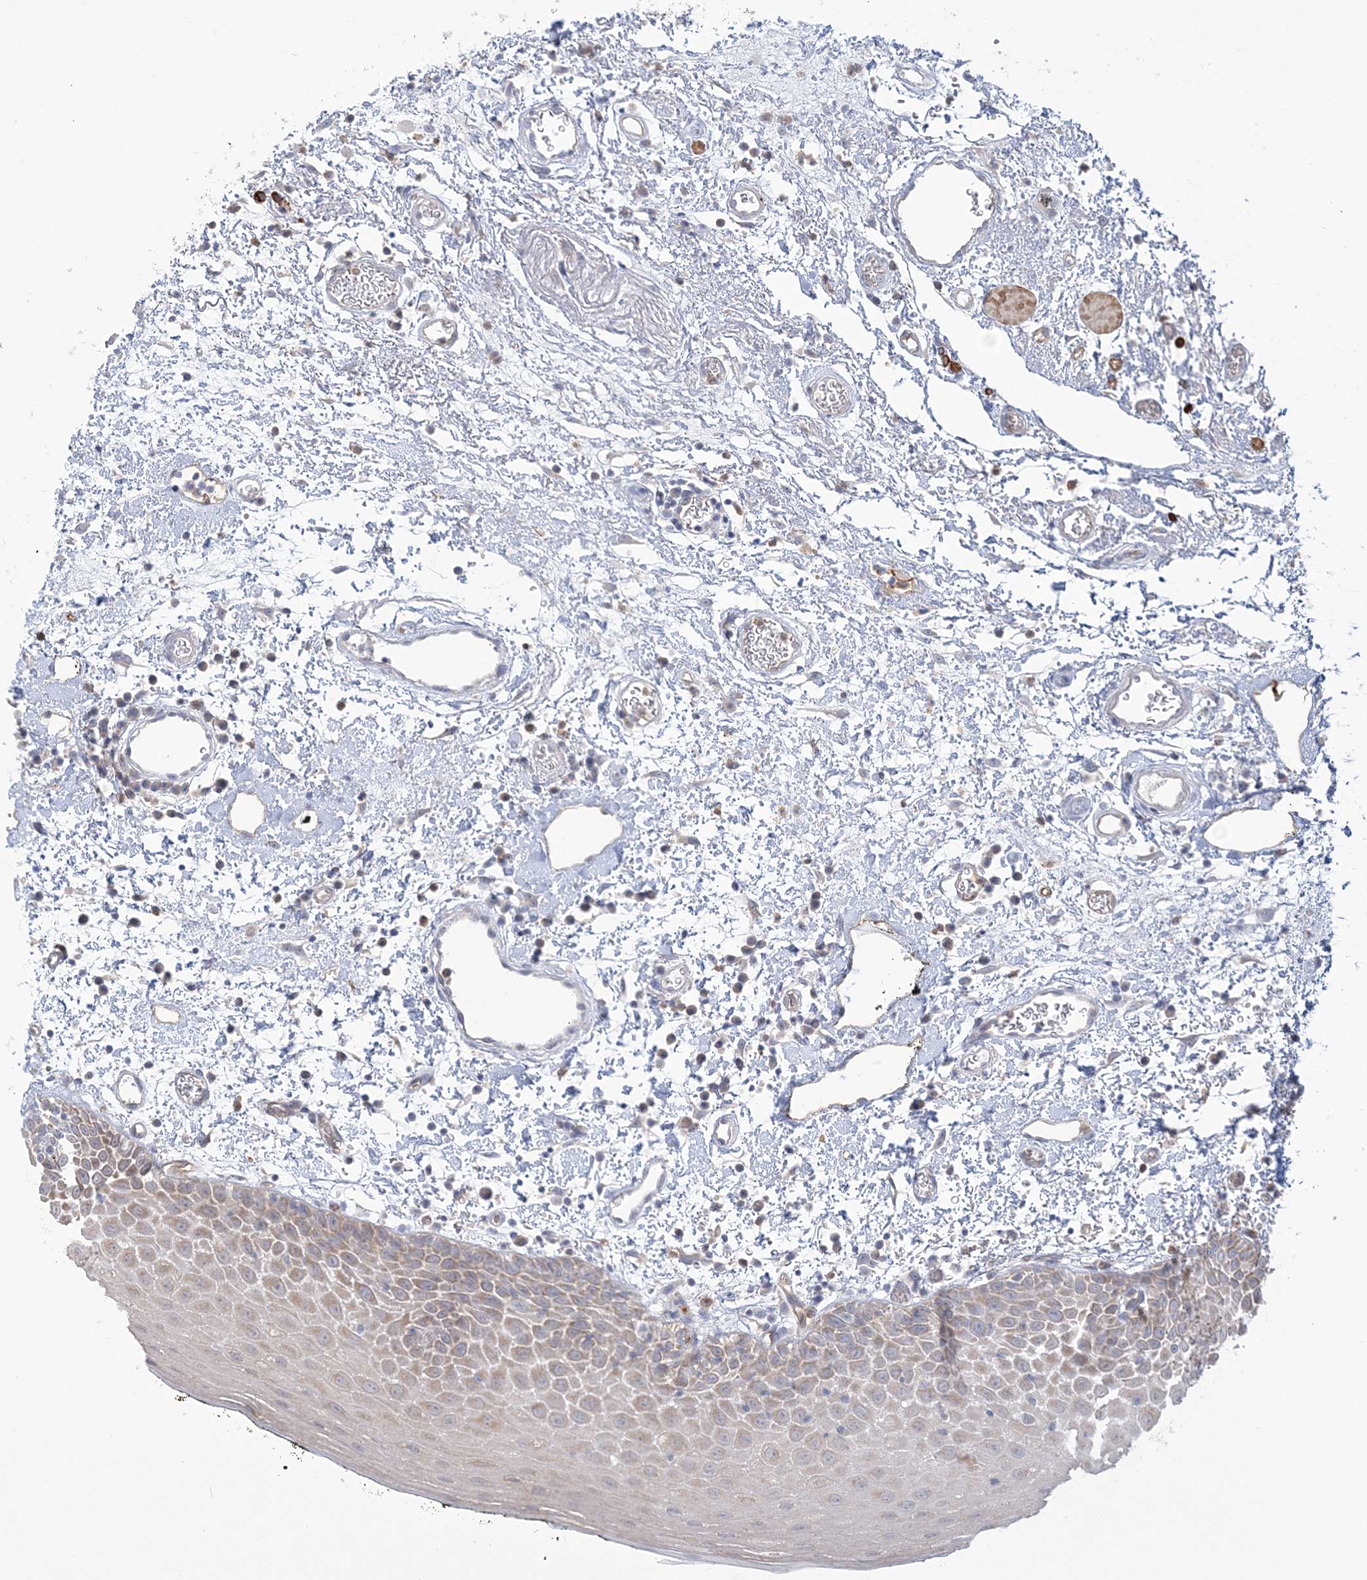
{"staining": {"intensity": "weak", "quantity": ">75%", "location": "cytoplasmic/membranous"}, "tissue": "oral mucosa", "cell_type": "Squamous epithelial cells", "image_type": "normal", "snomed": [{"axis": "morphology", "description": "Normal tissue, NOS"}, {"axis": "topography", "description": "Oral tissue"}], "caption": "There is low levels of weak cytoplasmic/membranous expression in squamous epithelial cells of unremarkable oral mucosa, as demonstrated by immunohistochemical staining (brown color).", "gene": "FARSB", "patient": {"sex": "male", "age": 74}}